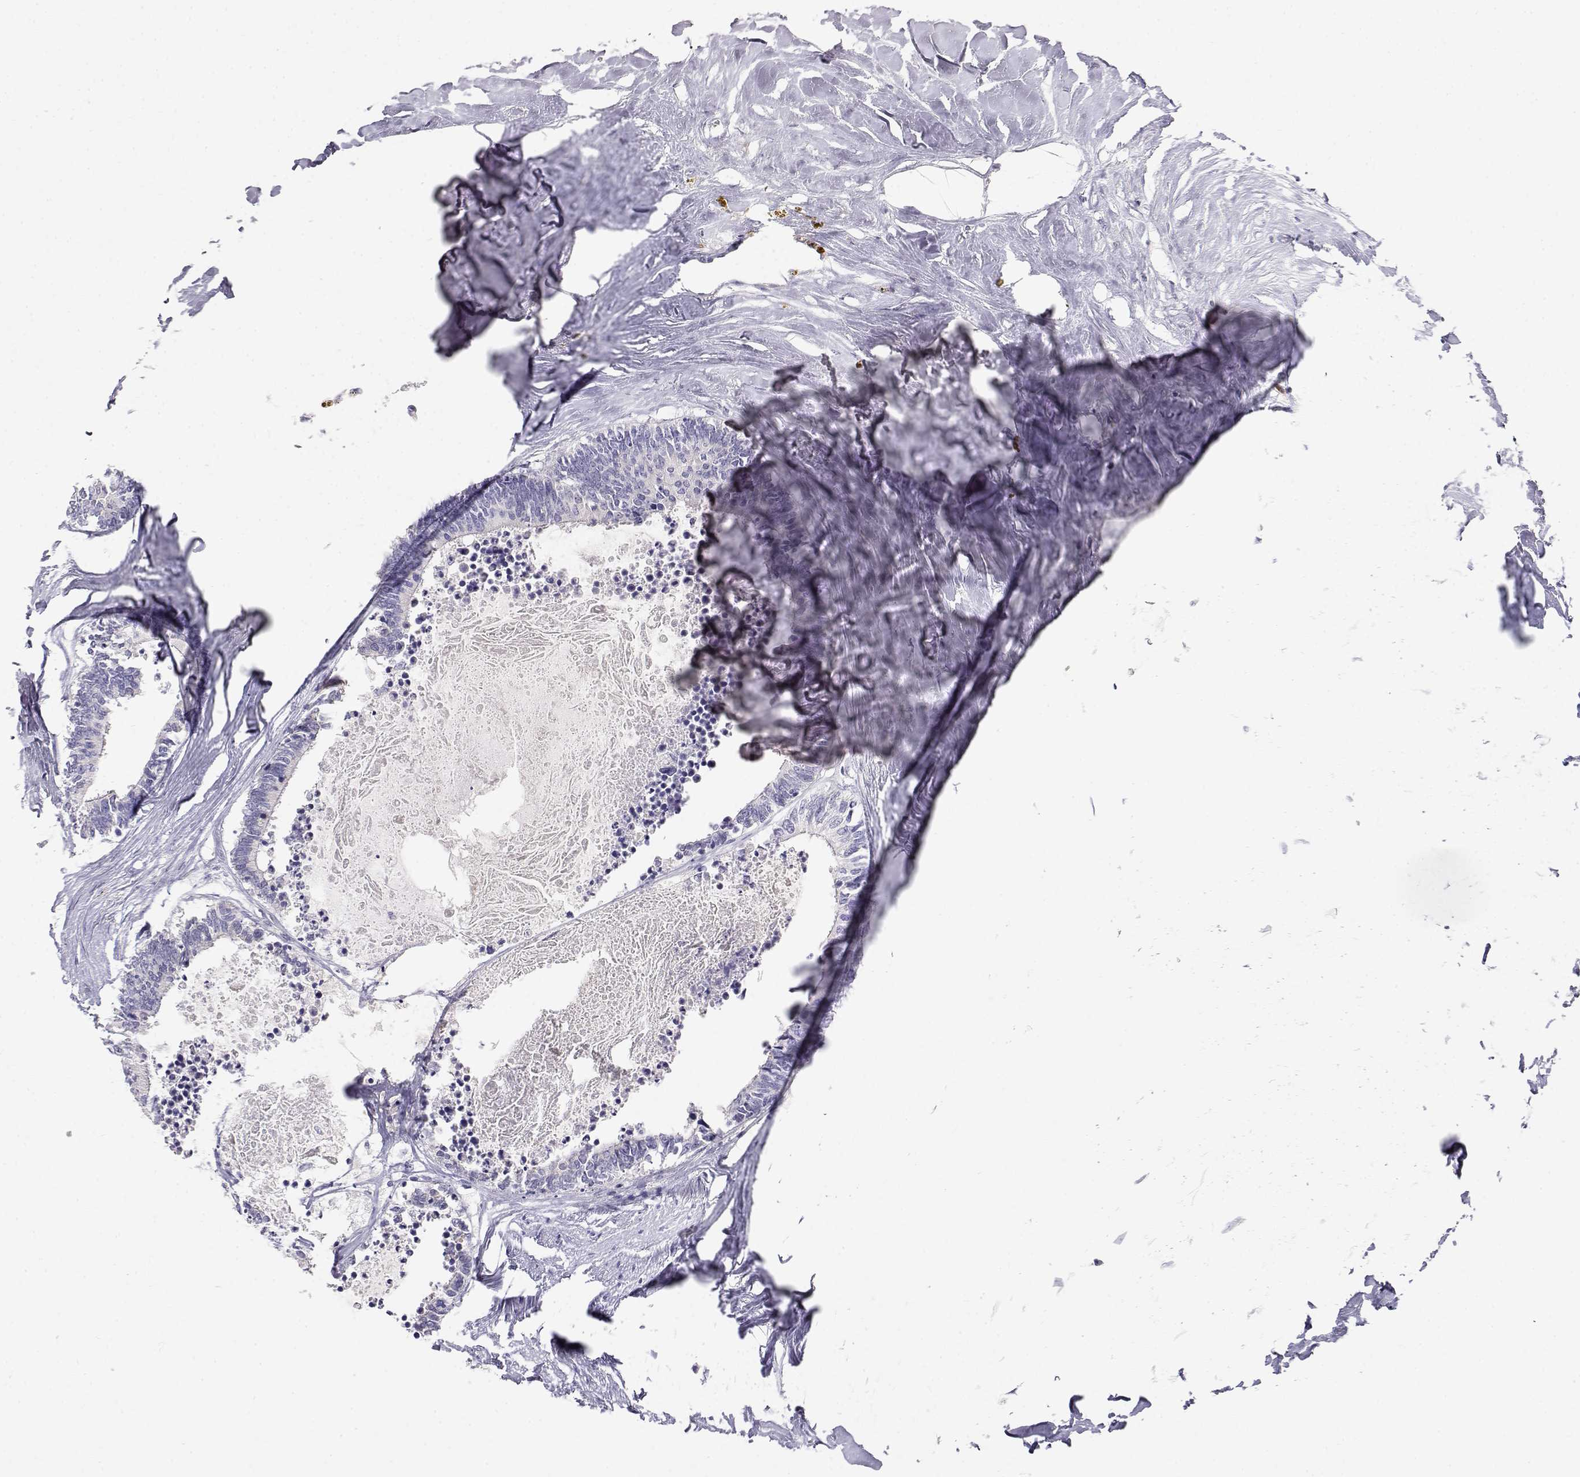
{"staining": {"intensity": "negative", "quantity": "none", "location": "none"}, "tissue": "colorectal cancer", "cell_type": "Tumor cells", "image_type": "cancer", "snomed": [{"axis": "morphology", "description": "Adenocarcinoma, NOS"}, {"axis": "topography", "description": "Colon"}, {"axis": "topography", "description": "Rectum"}], "caption": "High magnification brightfield microscopy of colorectal cancer (adenocarcinoma) stained with DAB (brown) and counterstained with hematoxylin (blue): tumor cells show no significant expression. (Stains: DAB (3,3'-diaminobenzidine) IHC with hematoxylin counter stain, Microscopy: brightfield microscopy at high magnification).", "gene": "CDHR1", "patient": {"sex": "male", "age": 57}}